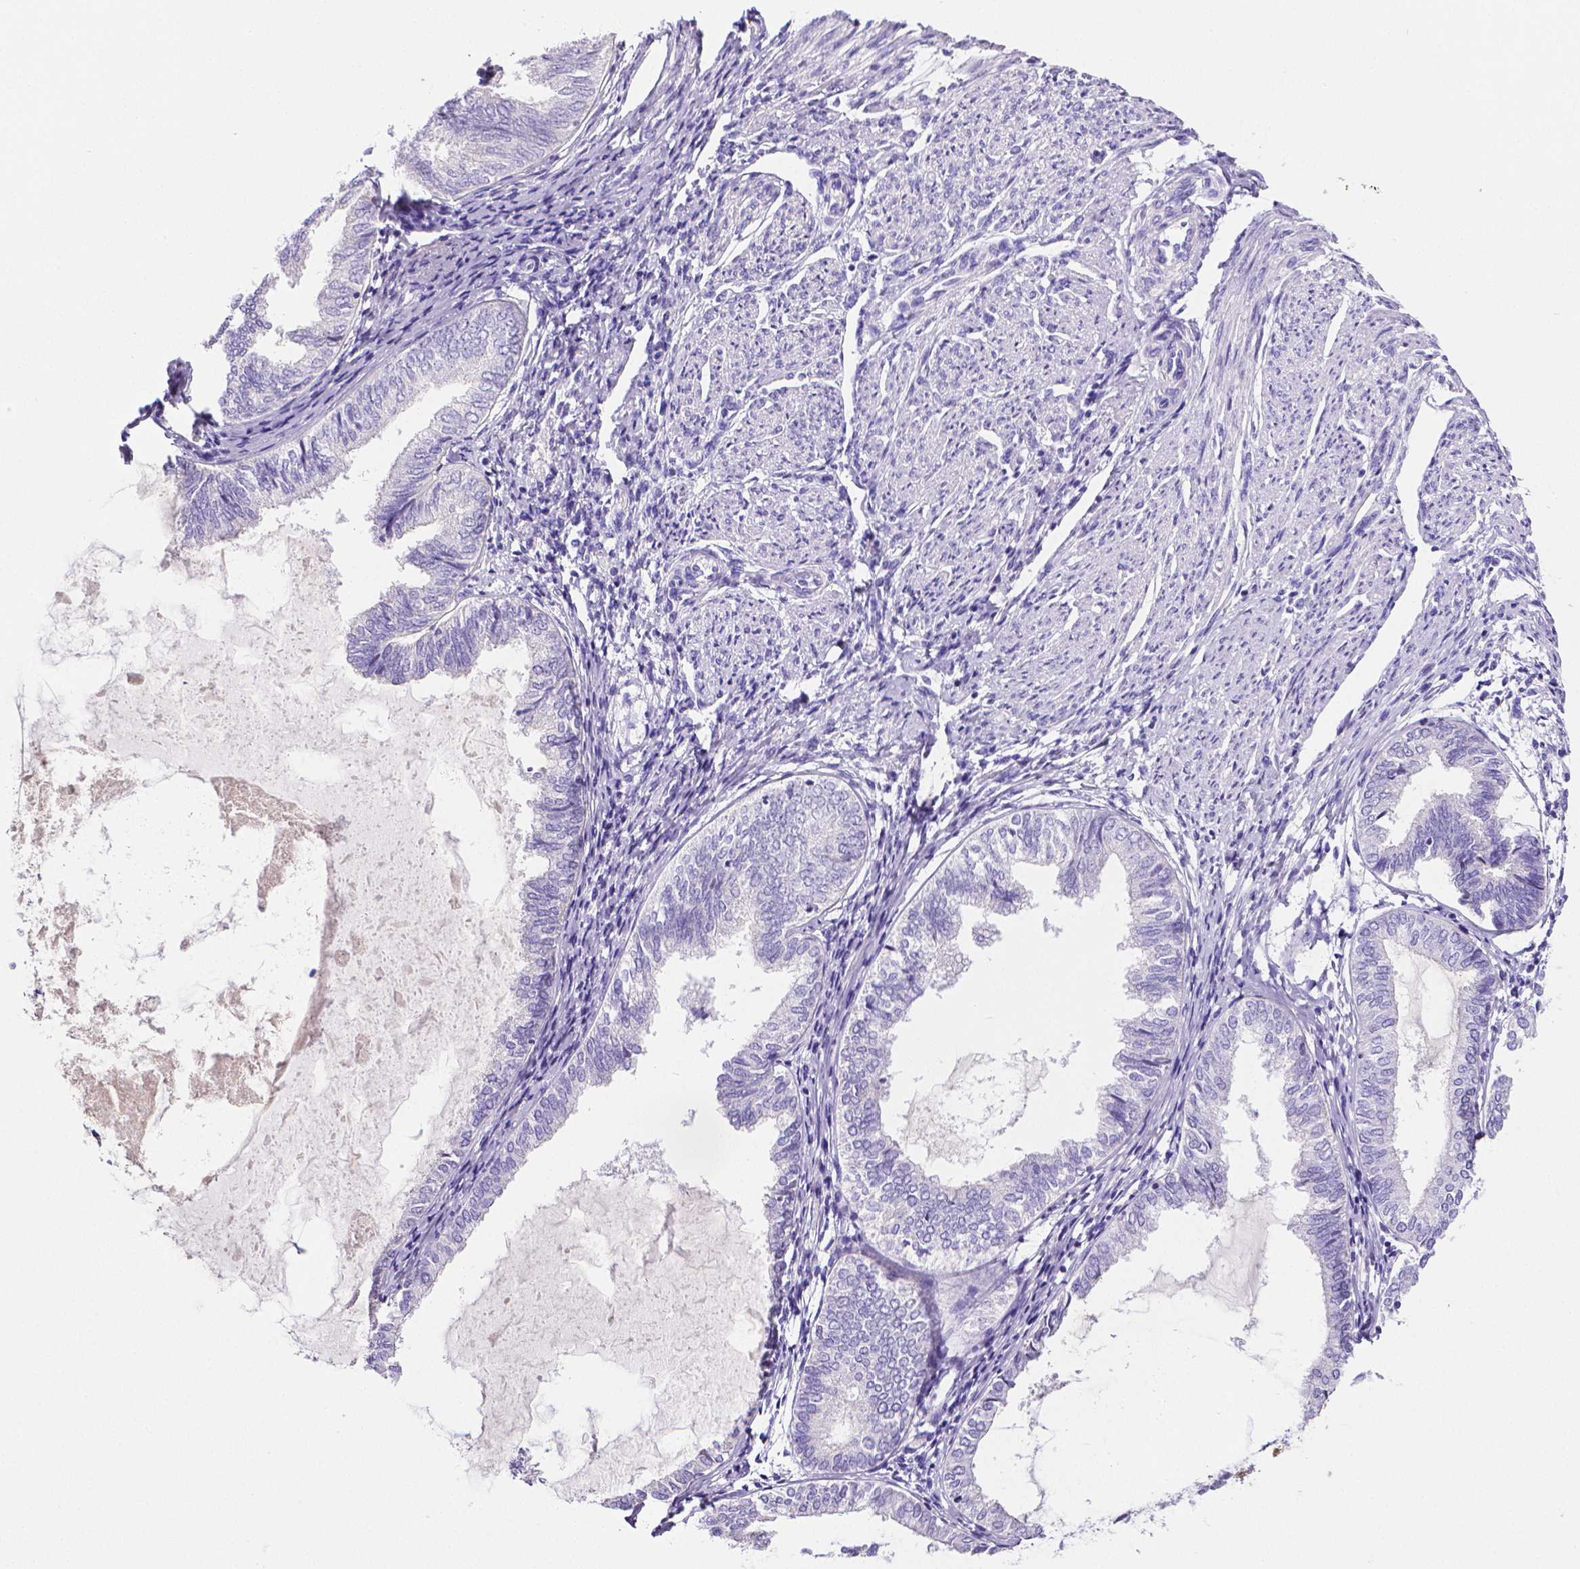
{"staining": {"intensity": "negative", "quantity": "none", "location": "none"}, "tissue": "endometrial cancer", "cell_type": "Tumor cells", "image_type": "cancer", "snomed": [{"axis": "morphology", "description": "Adenocarcinoma, NOS"}, {"axis": "topography", "description": "Endometrium"}], "caption": "Micrograph shows no protein expression in tumor cells of adenocarcinoma (endometrial) tissue.", "gene": "MMP9", "patient": {"sex": "female", "age": 68}}